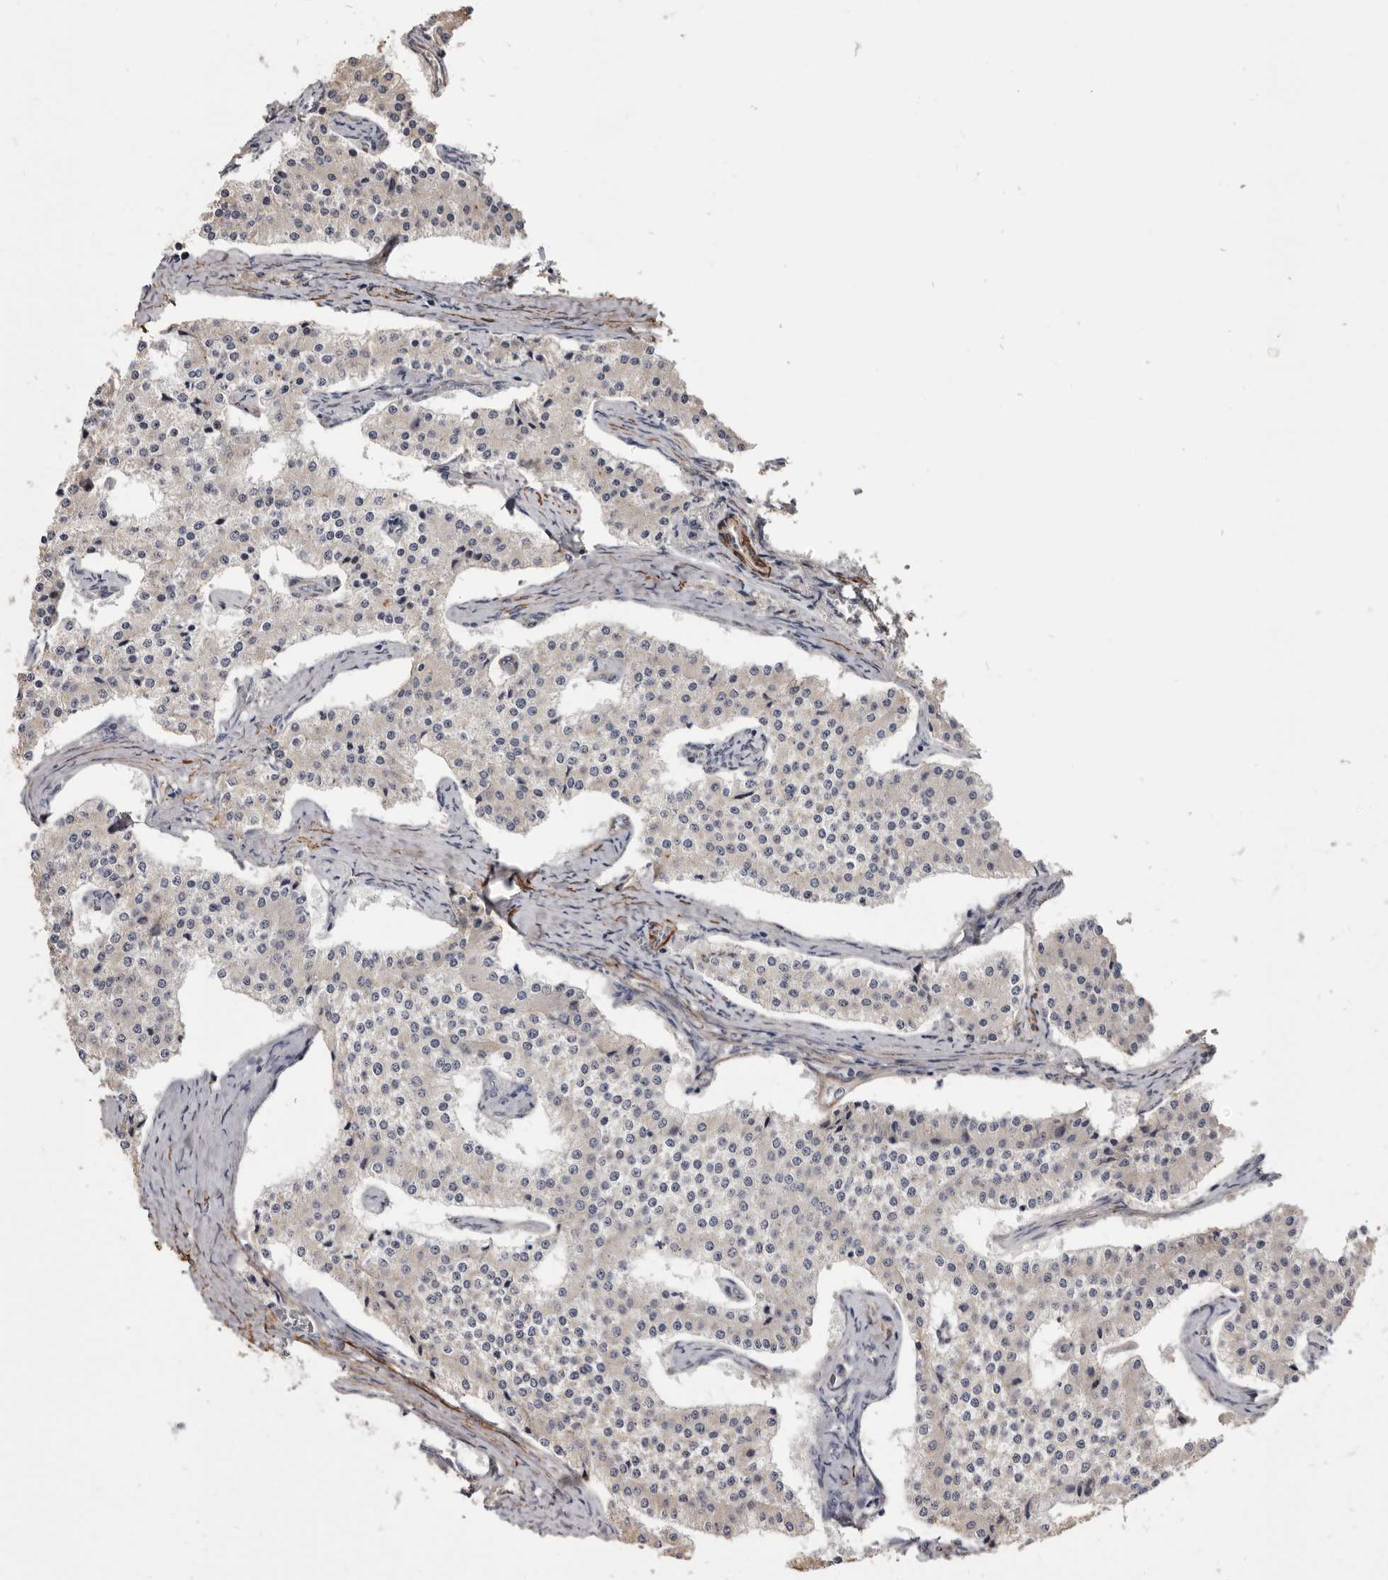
{"staining": {"intensity": "negative", "quantity": "none", "location": "none"}, "tissue": "carcinoid", "cell_type": "Tumor cells", "image_type": "cancer", "snomed": [{"axis": "morphology", "description": "Carcinoid, malignant, NOS"}, {"axis": "topography", "description": "Colon"}], "caption": "This is an immunohistochemistry image of human carcinoid. There is no positivity in tumor cells.", "gene": "CGN", "patient": {"sex": "female", "age": 52}}